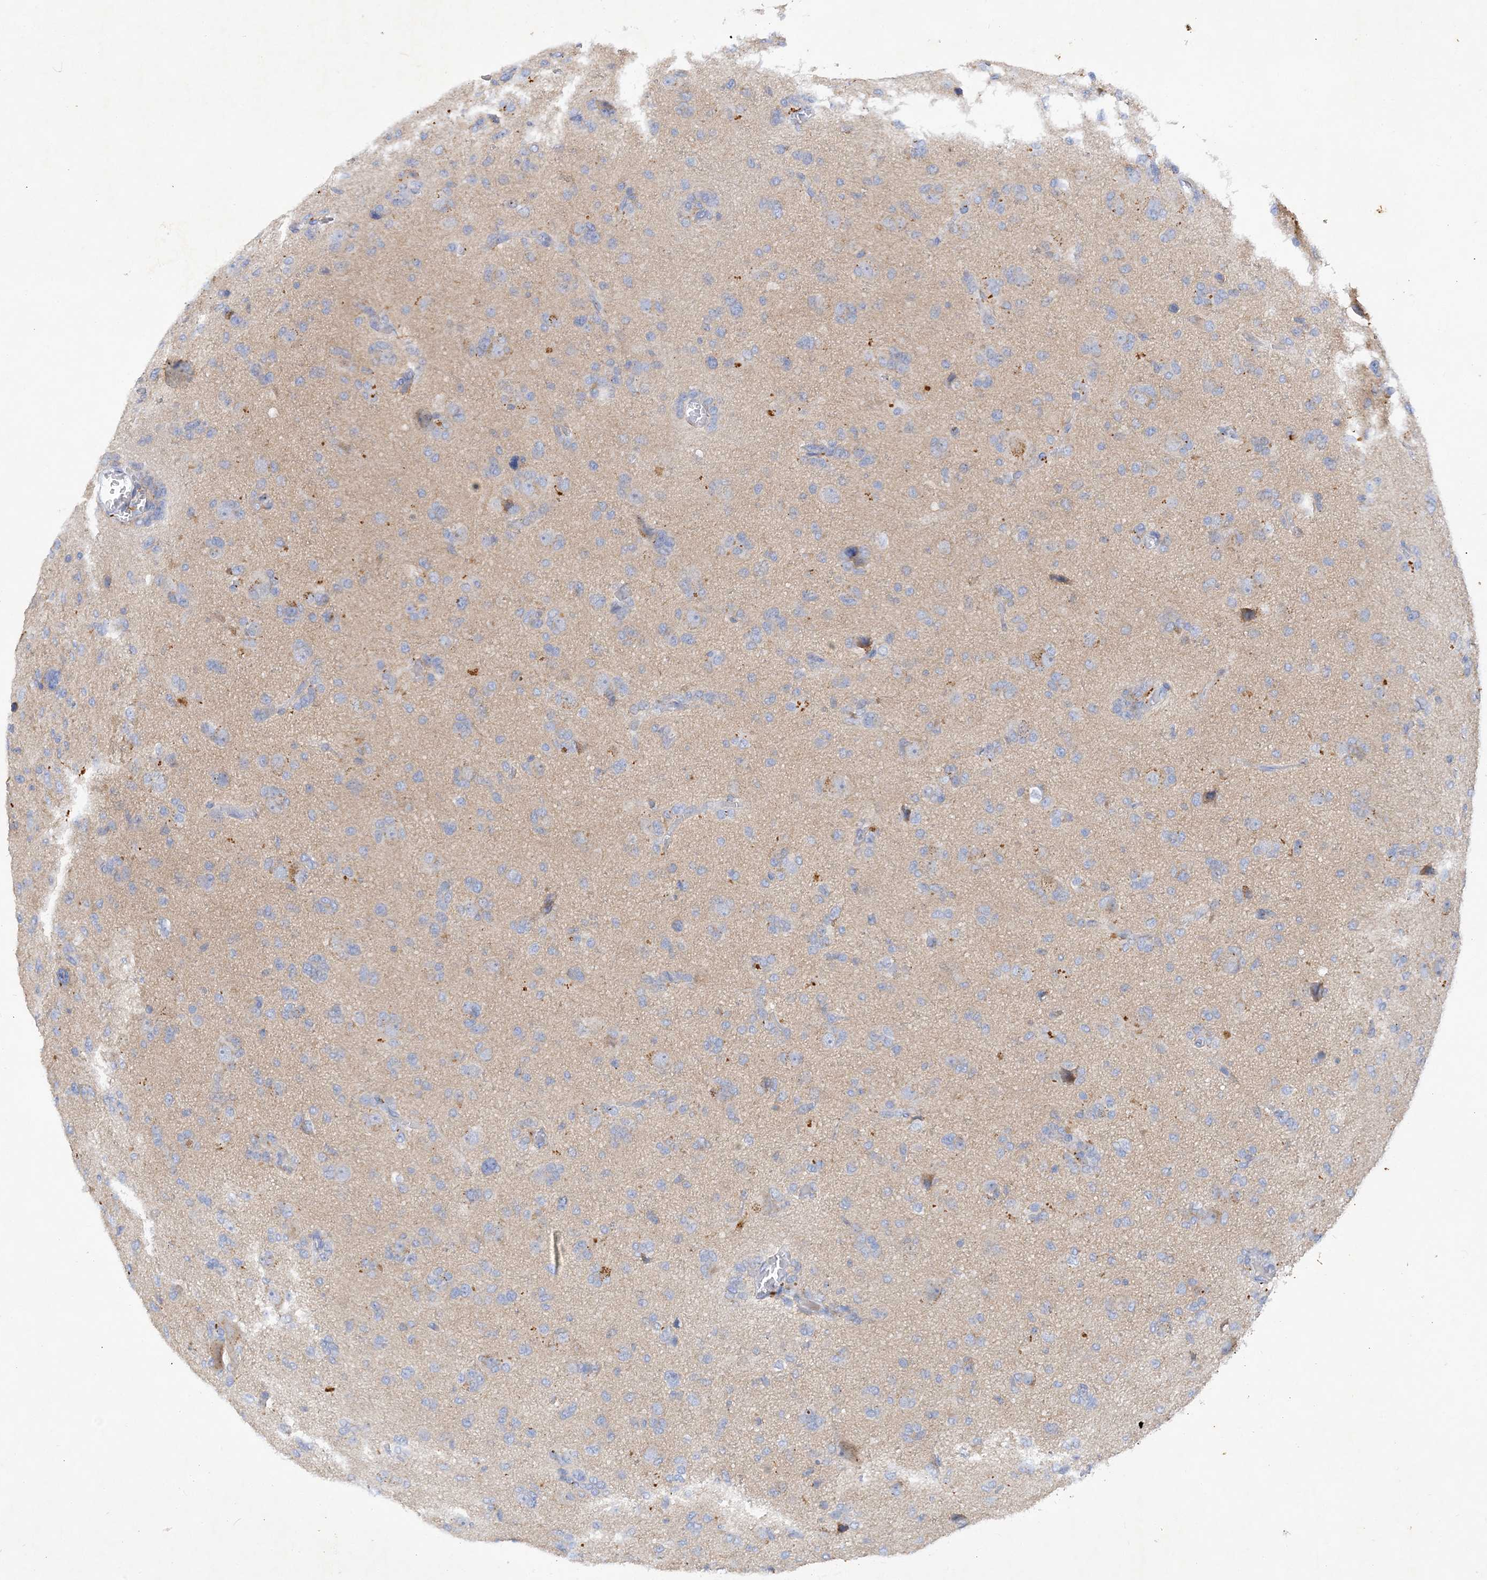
{"staining": {"intensity": "negative", "quantity": "none", "location": "none"}, "tissue": "glioma", "cell_type": "Tumor cells", "image_type": "cancer", "snomed": [{"axis": "morphology", "description": "Glioma, malignant, High grade"}, {"axis": "topography", "description": "Brain"}], "caption": "Immunohistochemistry histopathology image of malignant high-grade glioma stained for a protein (brown), which reveals no positivity in tumor cells.", "gene": "GRINA", "patient": {"sex": "female", "age": 59}}